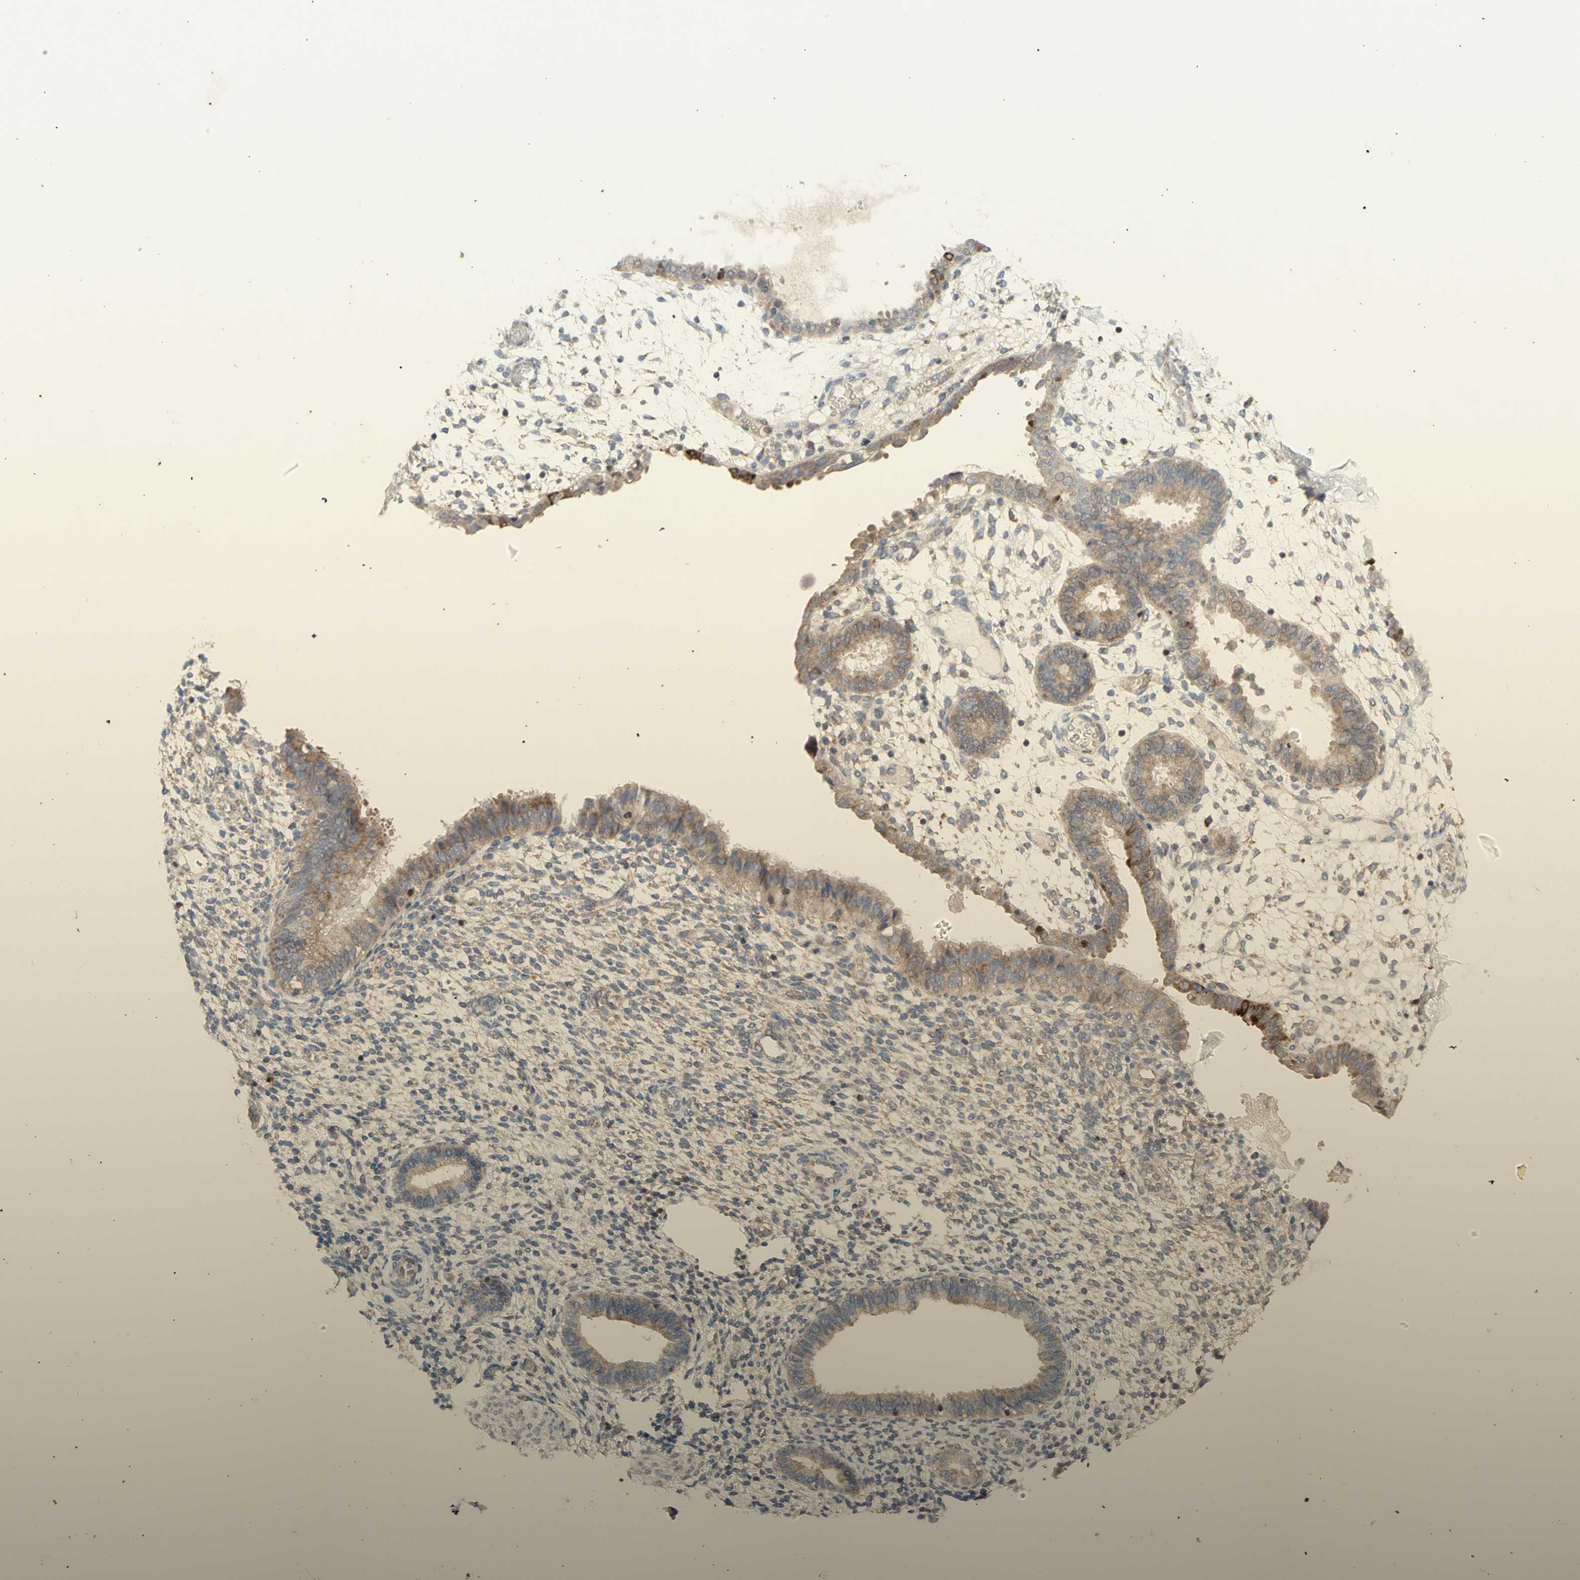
{"staining": {"intensity": "negative", "quantity": "none", "location": "none"}, "tissue": "endometrium", "cell_type": "Cells in endometrial stroma", "image_type": "normal", "snomed": [{"axis": "morphology", "description": "Normal tissue, NOS"}, {"axis": "topography", "description": "Endometrium"}], "caption": "Immunohistochemistry image of unremarkable endometrium: human endometrium stained with DAB (3,3'-diaminobenzidine) displays no significant protein positivity in cells in endometrial stroma. (Stains: DAB (3,3'-diaminobenzidine) immunohistochemistry (IHC) with hematoxylin counter stain, Microscopy: brightfield microscopy at high magnification).", "gene": "NLRP1", "patient": {"sex": "female", "age": 61}}